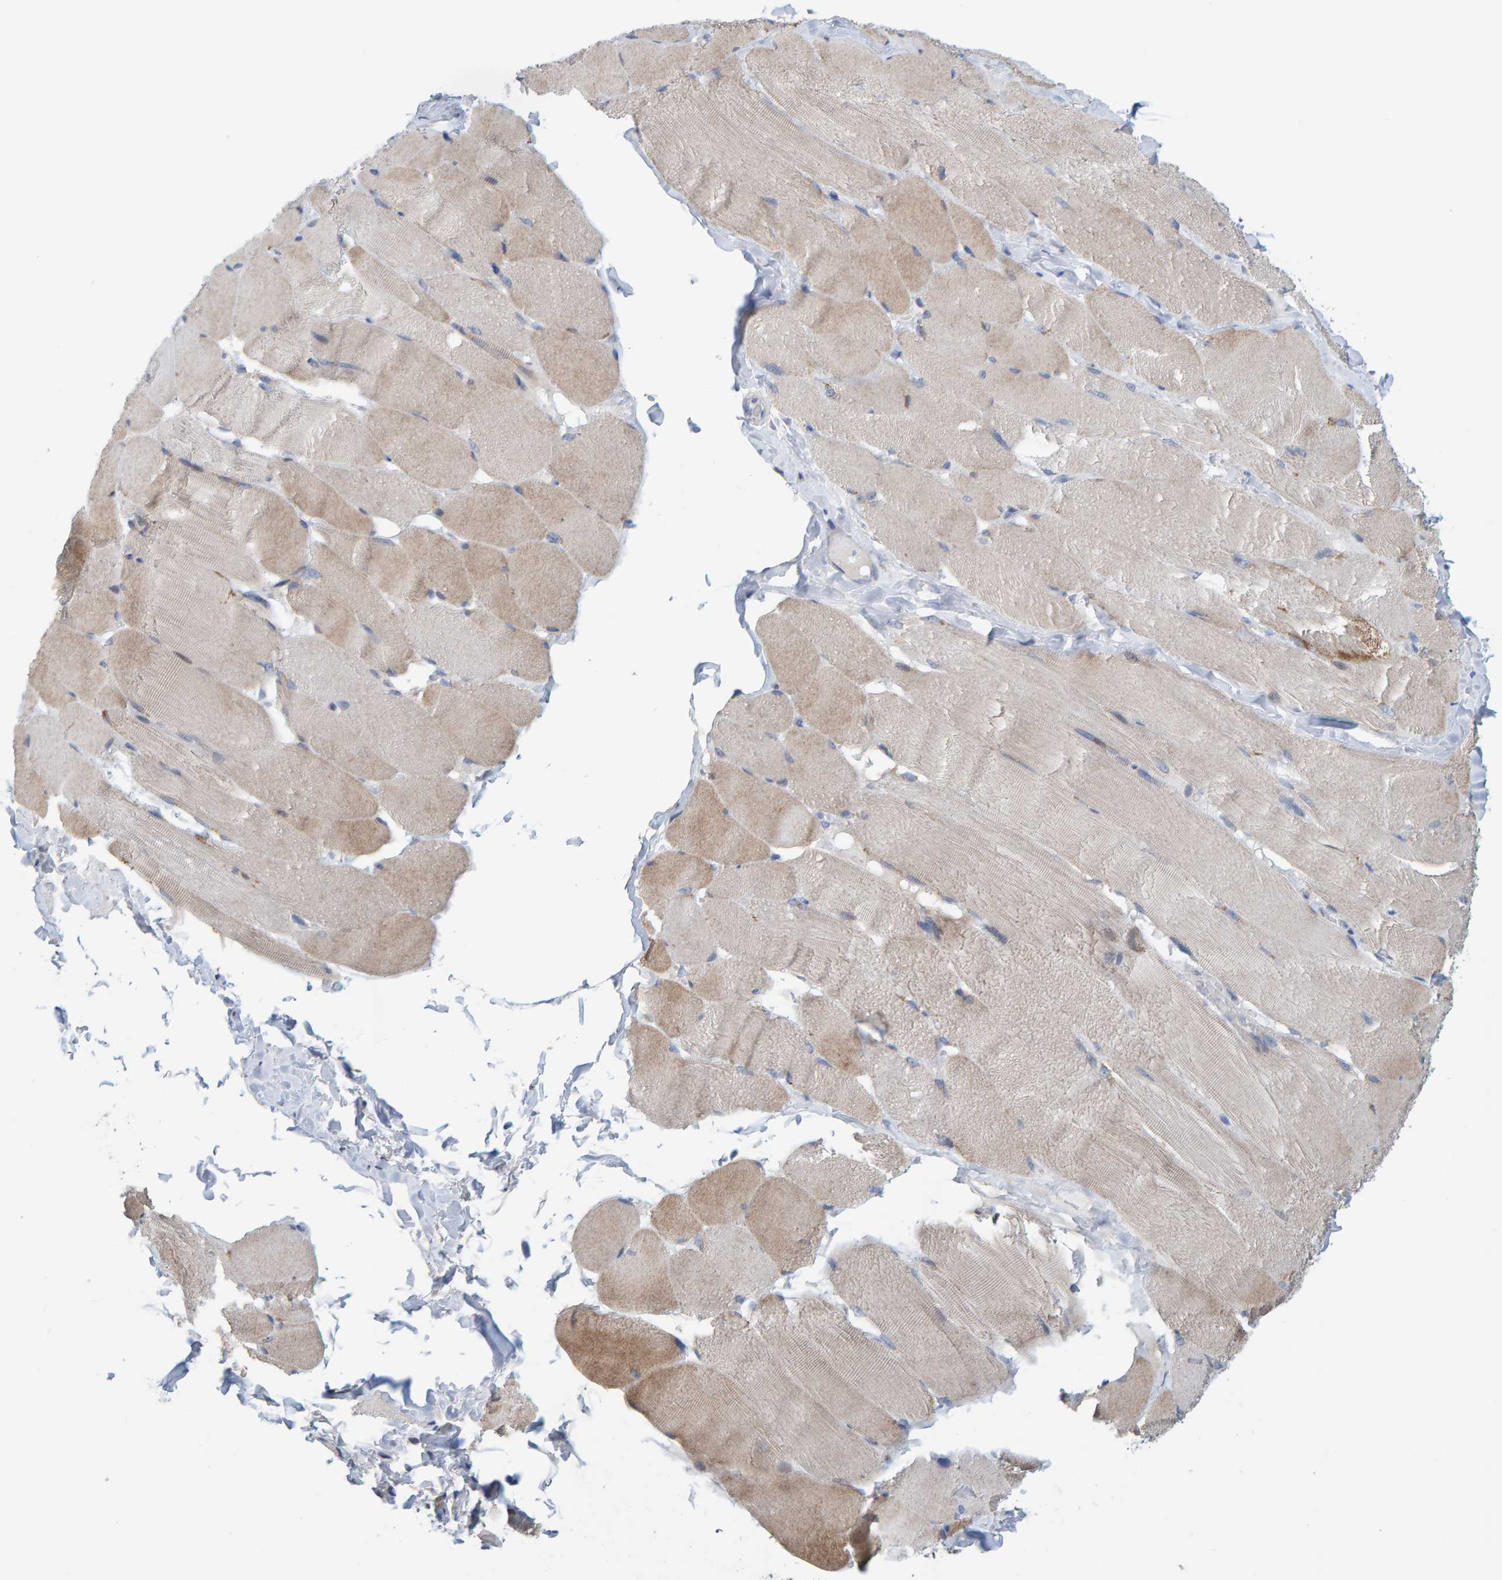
{"staining": {"intensity": "weak", "quantity": ">75%", "location": "cytoplasmic/membranous"}, "tissue": "skeletal muscle", "cell_type": "Myocytes", "image_type": "normal", "snomed": [{"axis": "morphology", "description": "Normal tissue, NOS"}, {"axis": "topography", "description": "Skin"}, {"axis": "topography", "description": "Skeletal muscle"}], "caption": "The photomicrograph exhibits immunohistochemical staining of benign skeletal muscle. There is weak cytoplasmic/membranous staining is seen in approximately >75% of myocytes.", "gene": "USP43", "patient": {"sex": "male", "age": 83}}